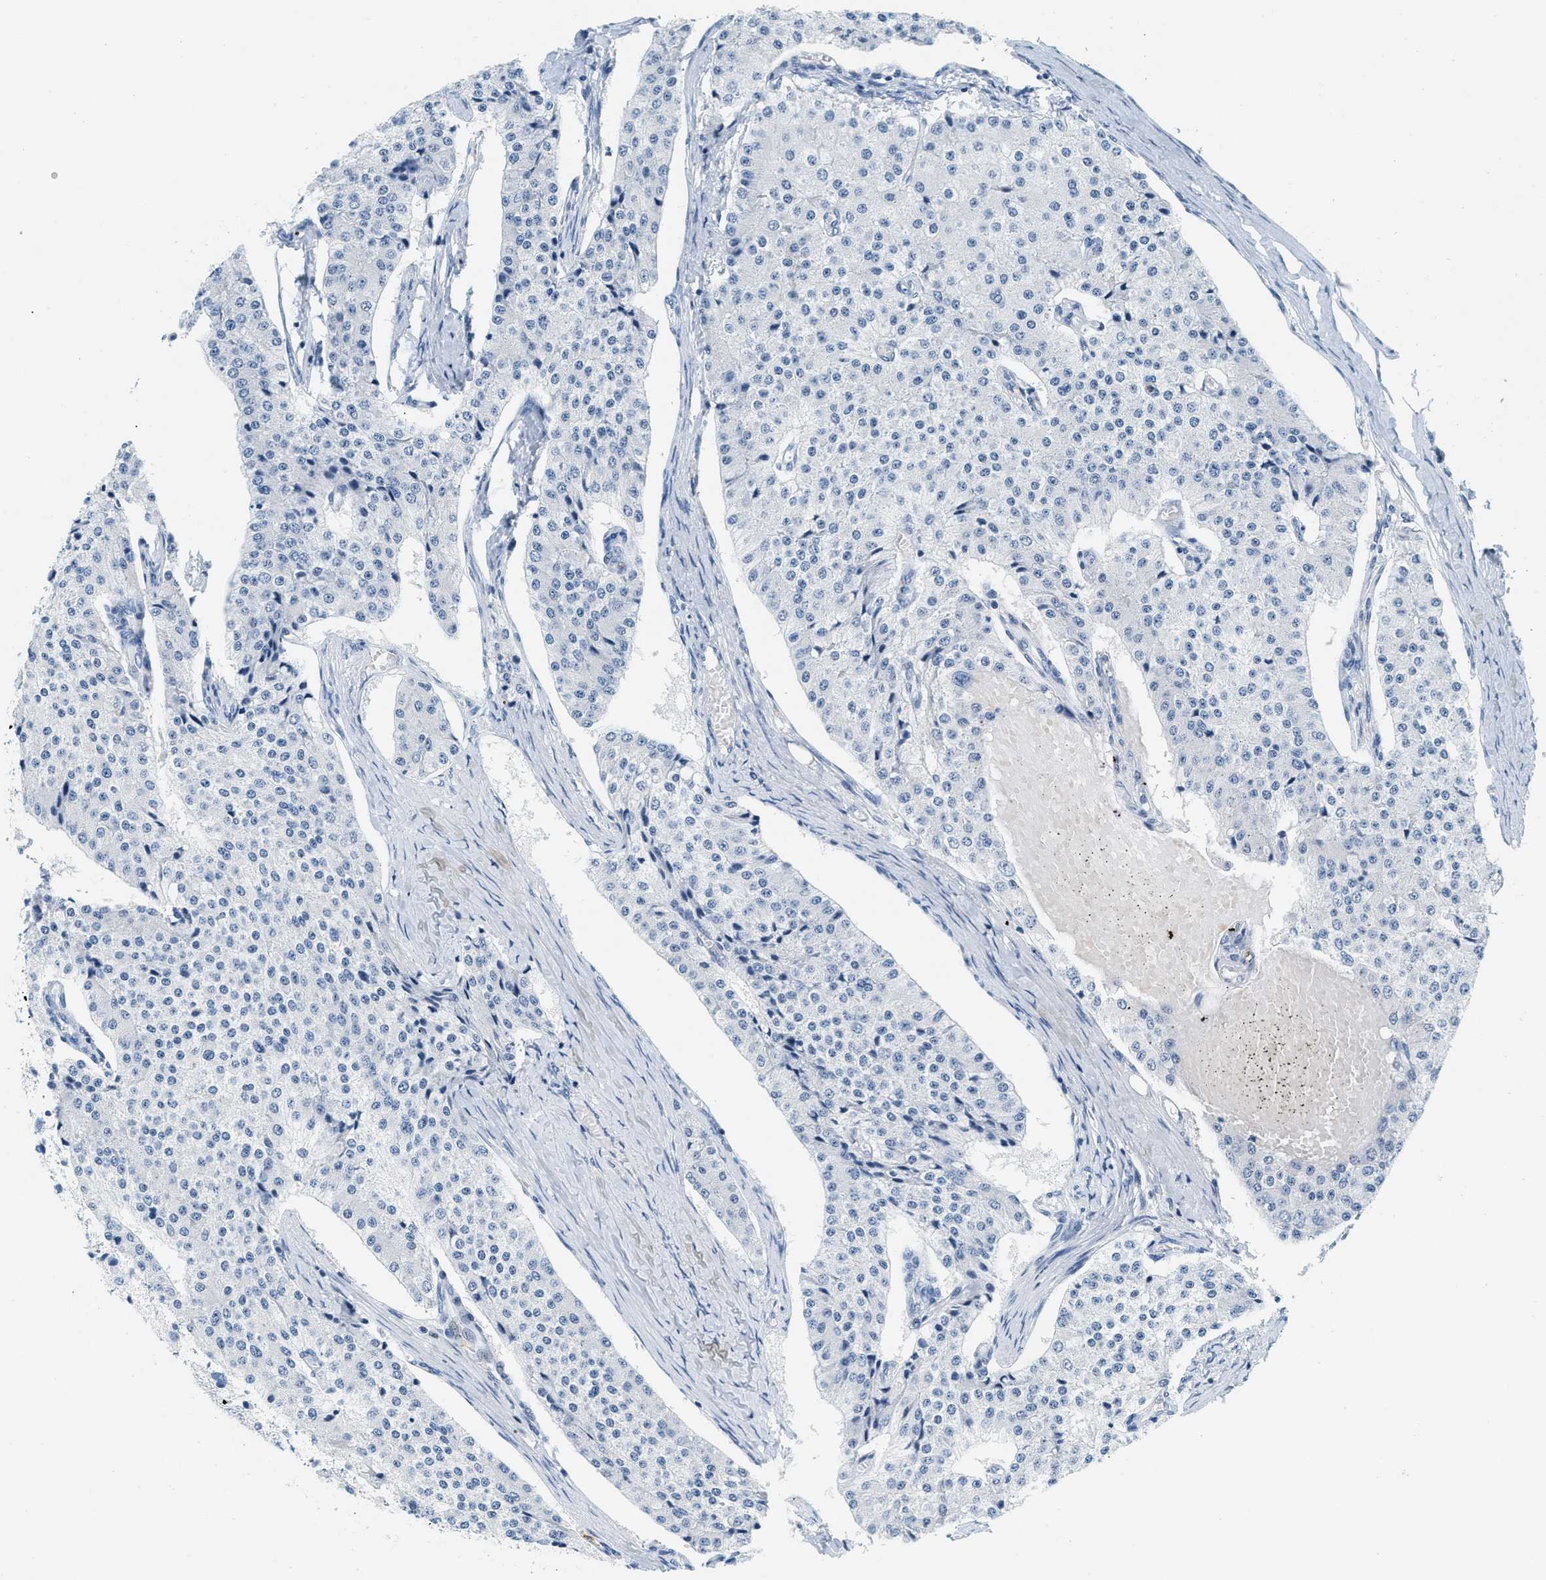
{"staining": {"intensity": "negative", "quantity": "none", "location": "none"}, "tissue": "carcinoid", "cell_type": "Tumor cells", "image_type": "cancer", "snomed": [{"axis": "morphology", "description": "Carcinoid, malignant, NOS"}, {"axis": "topography", "description": "Colon"}], "caption": "High power microscopy image of an IHC micrograph of carcinoid, revealing no significant positivity in tumor cells. (Stains: DAB (3,3'-diaminobenzidine) immunohistochemistry (IHC) with hematoxylin counter stain, Microscopy: brightfield microscopy at high magnification).", "gene": "LCN2", "patient": {"sex": "female", "age": 52}}